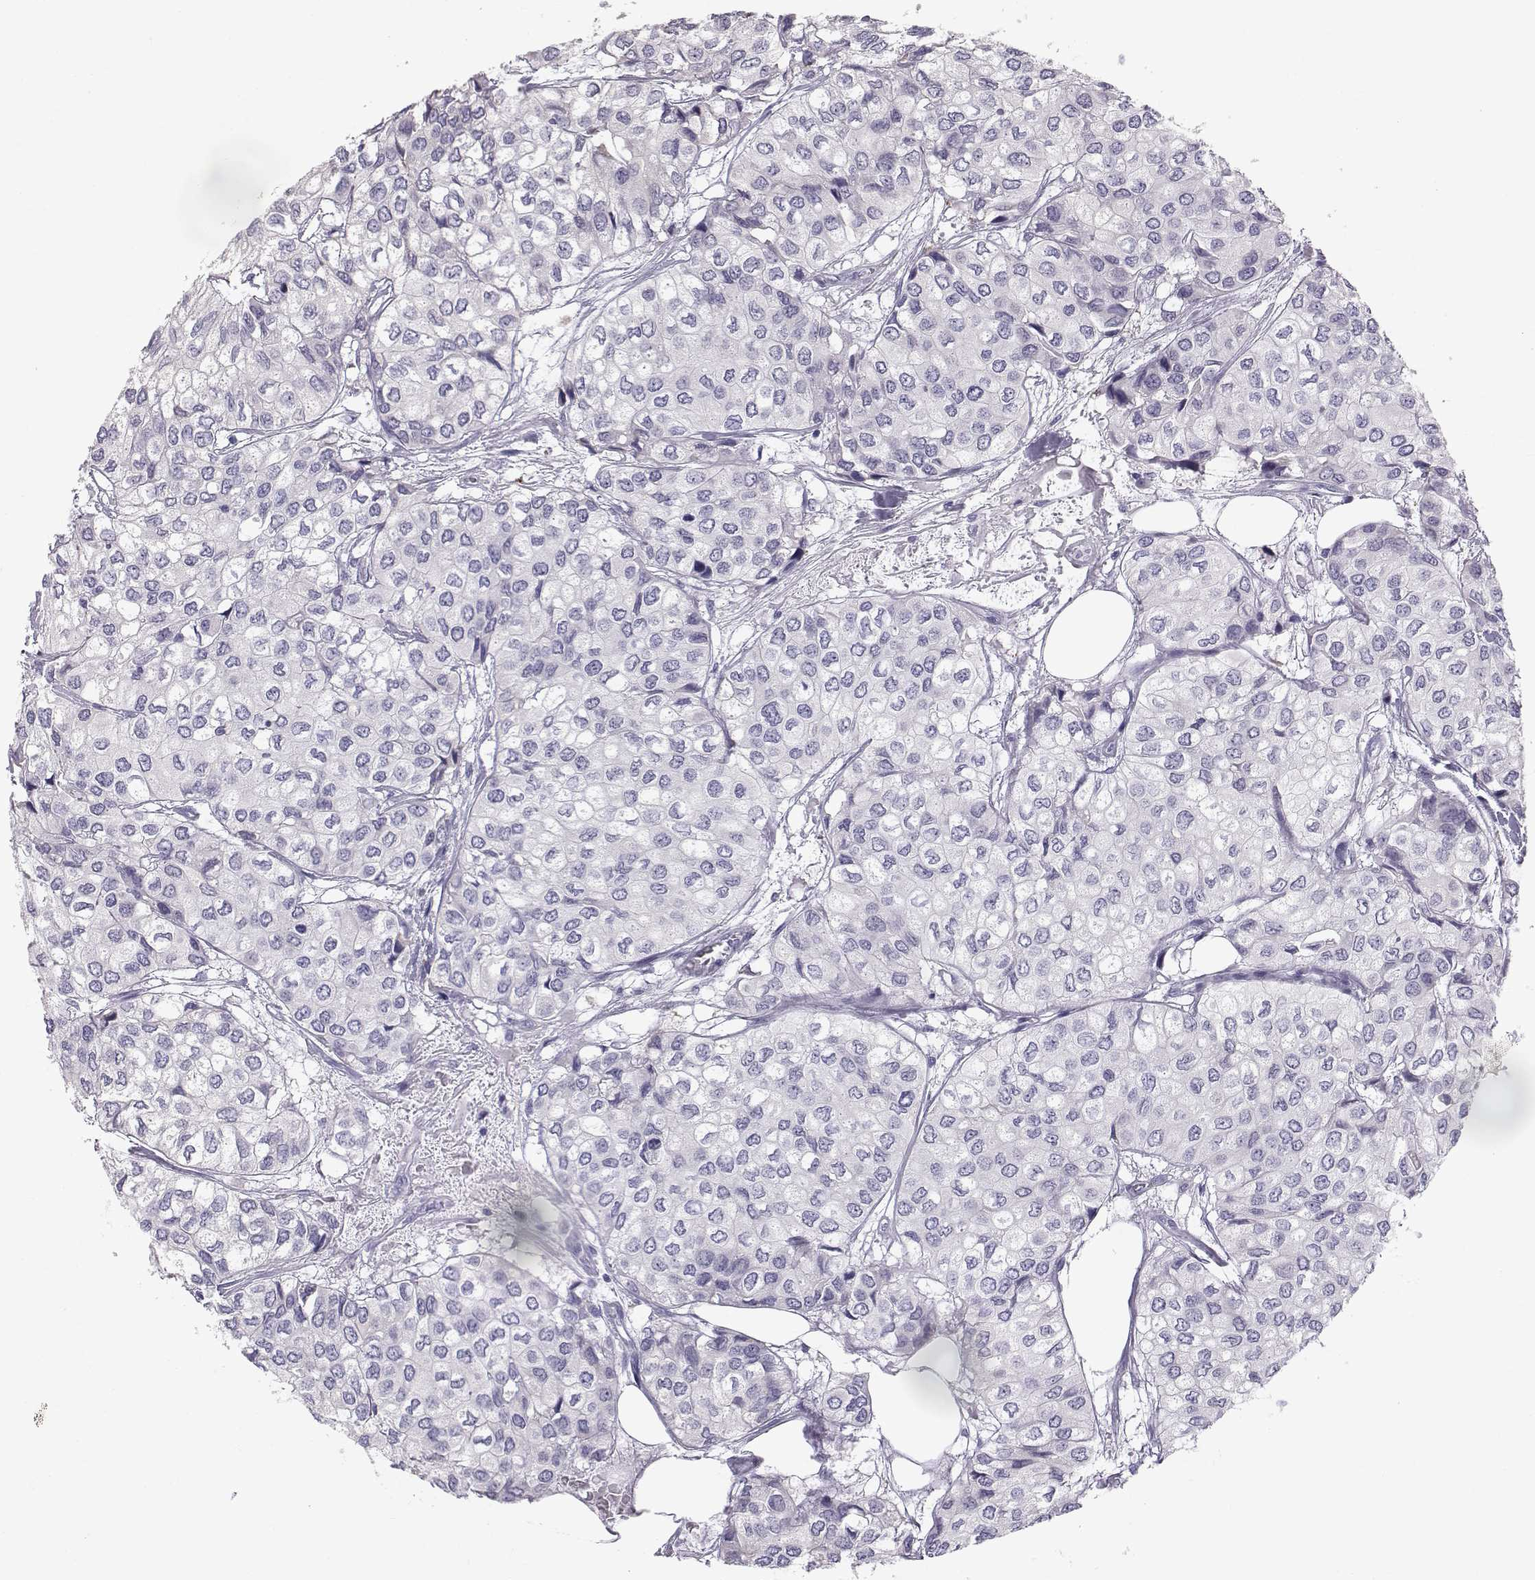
{"staining": {"intensity": "negative", "quantity": "none", "location": "none"}, "tissue": "urothelial cancer", "cell_type": "Tumor cells", "image_type": "cancer", "snomed": [{"axis": "morphology", "description": "Urothelial carcinoma, High grade"}, {"axis": "topography", "description": "Urinary bladder"}], "caption": "This is an IHC photomicrograph of human urothelial cancer. There is no positivity in tumor cells.", "gene": "RNASE12", "patient": {"sex": "male", "age": 73}}